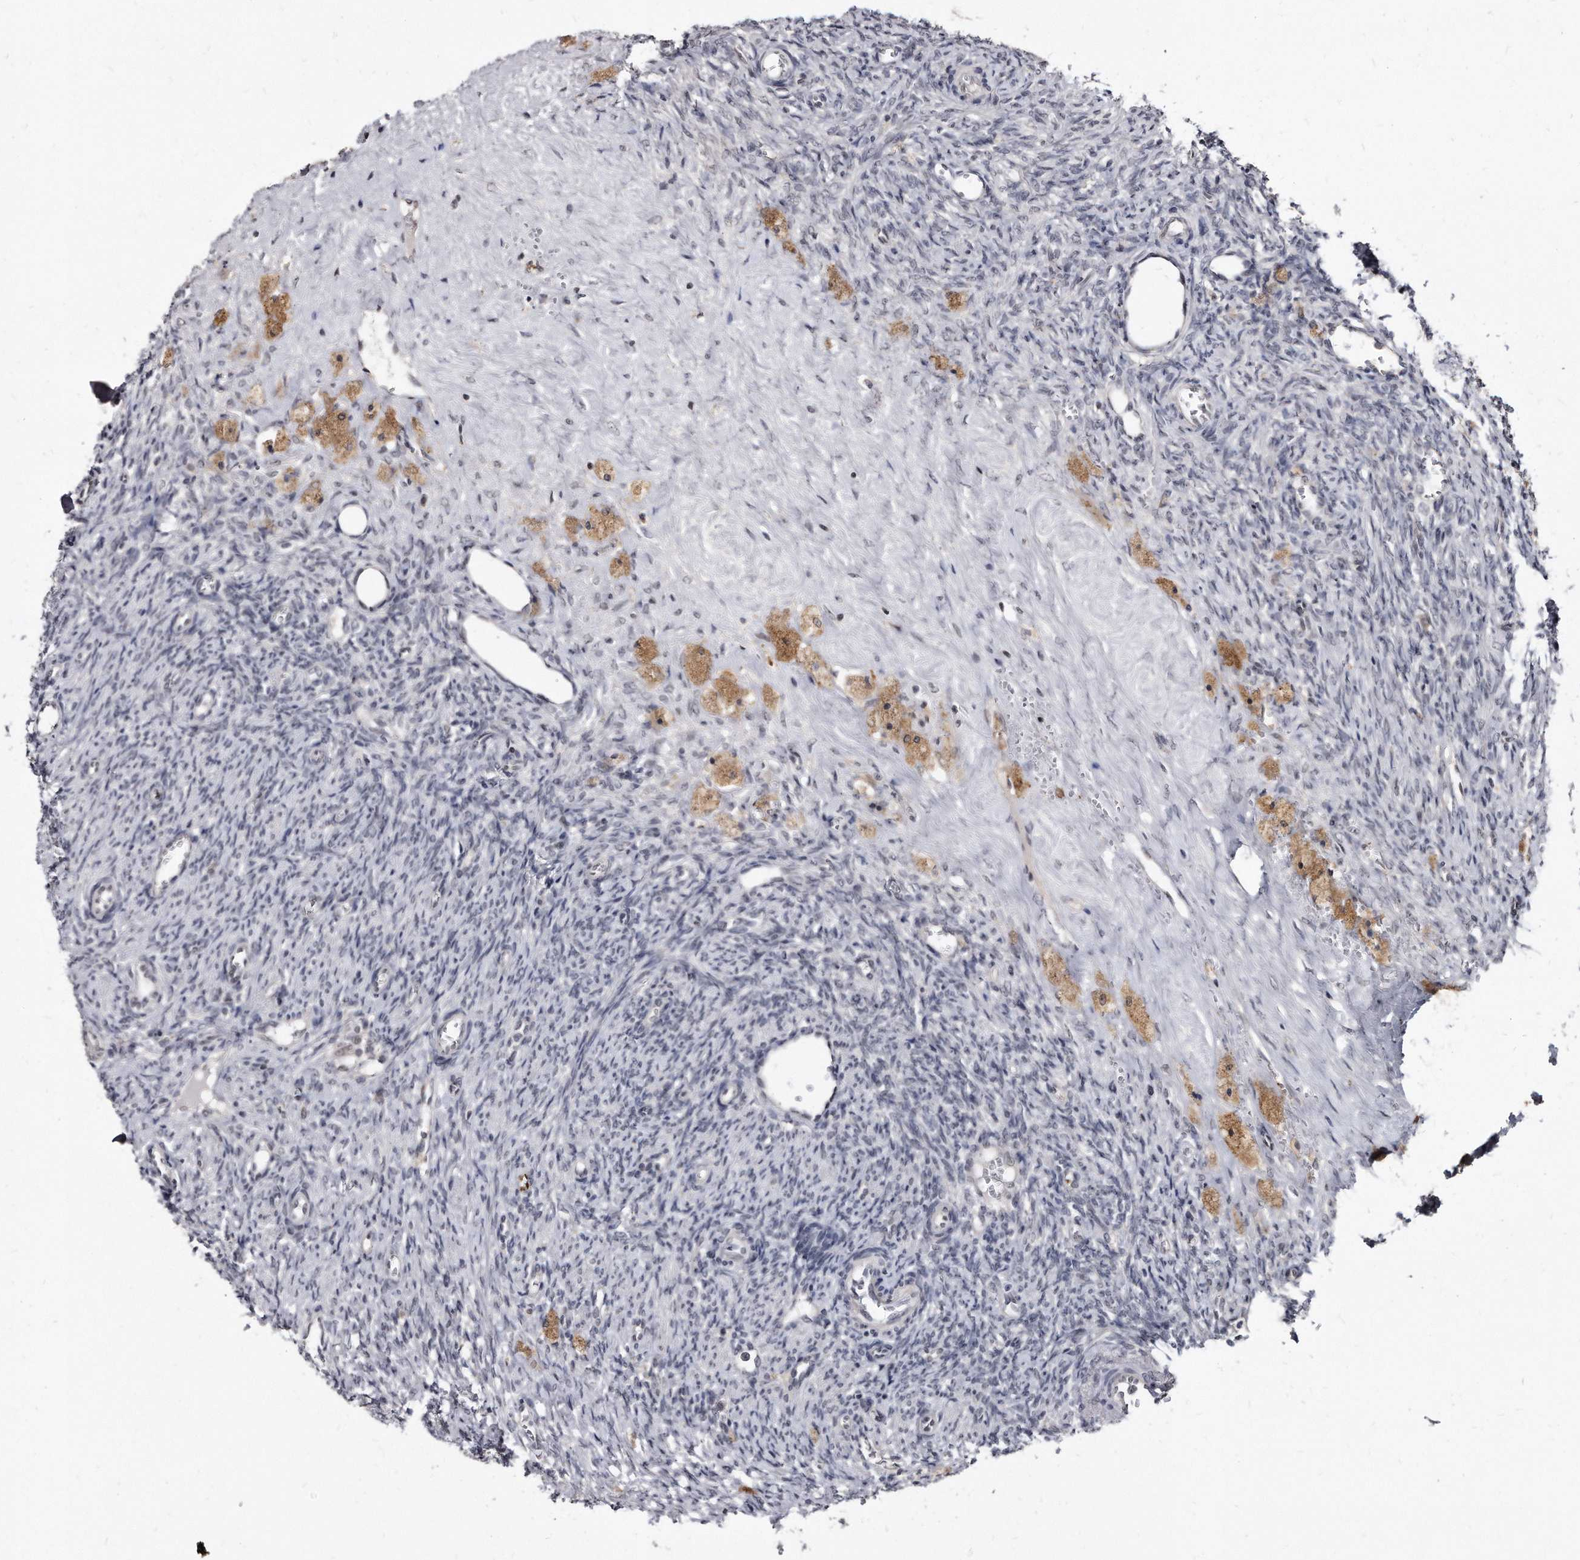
{"staining": {"intensity": "negative", "quantity": "none", "location": "none"}, "tissue": "ovary", "cell_type": "Follicle cells", "image_type": "normal", "snomed": [{"axis": "morphology", "description": "Normal tissue, NOS"}, {"axis": "topography", "description": "Ovary"}], "caption": "Immunohistochemistry of normal ovary exhibits no staining in follicle cells.", "gene": "KLHDC3", "patient": {"sex": "female", "age": 41}}